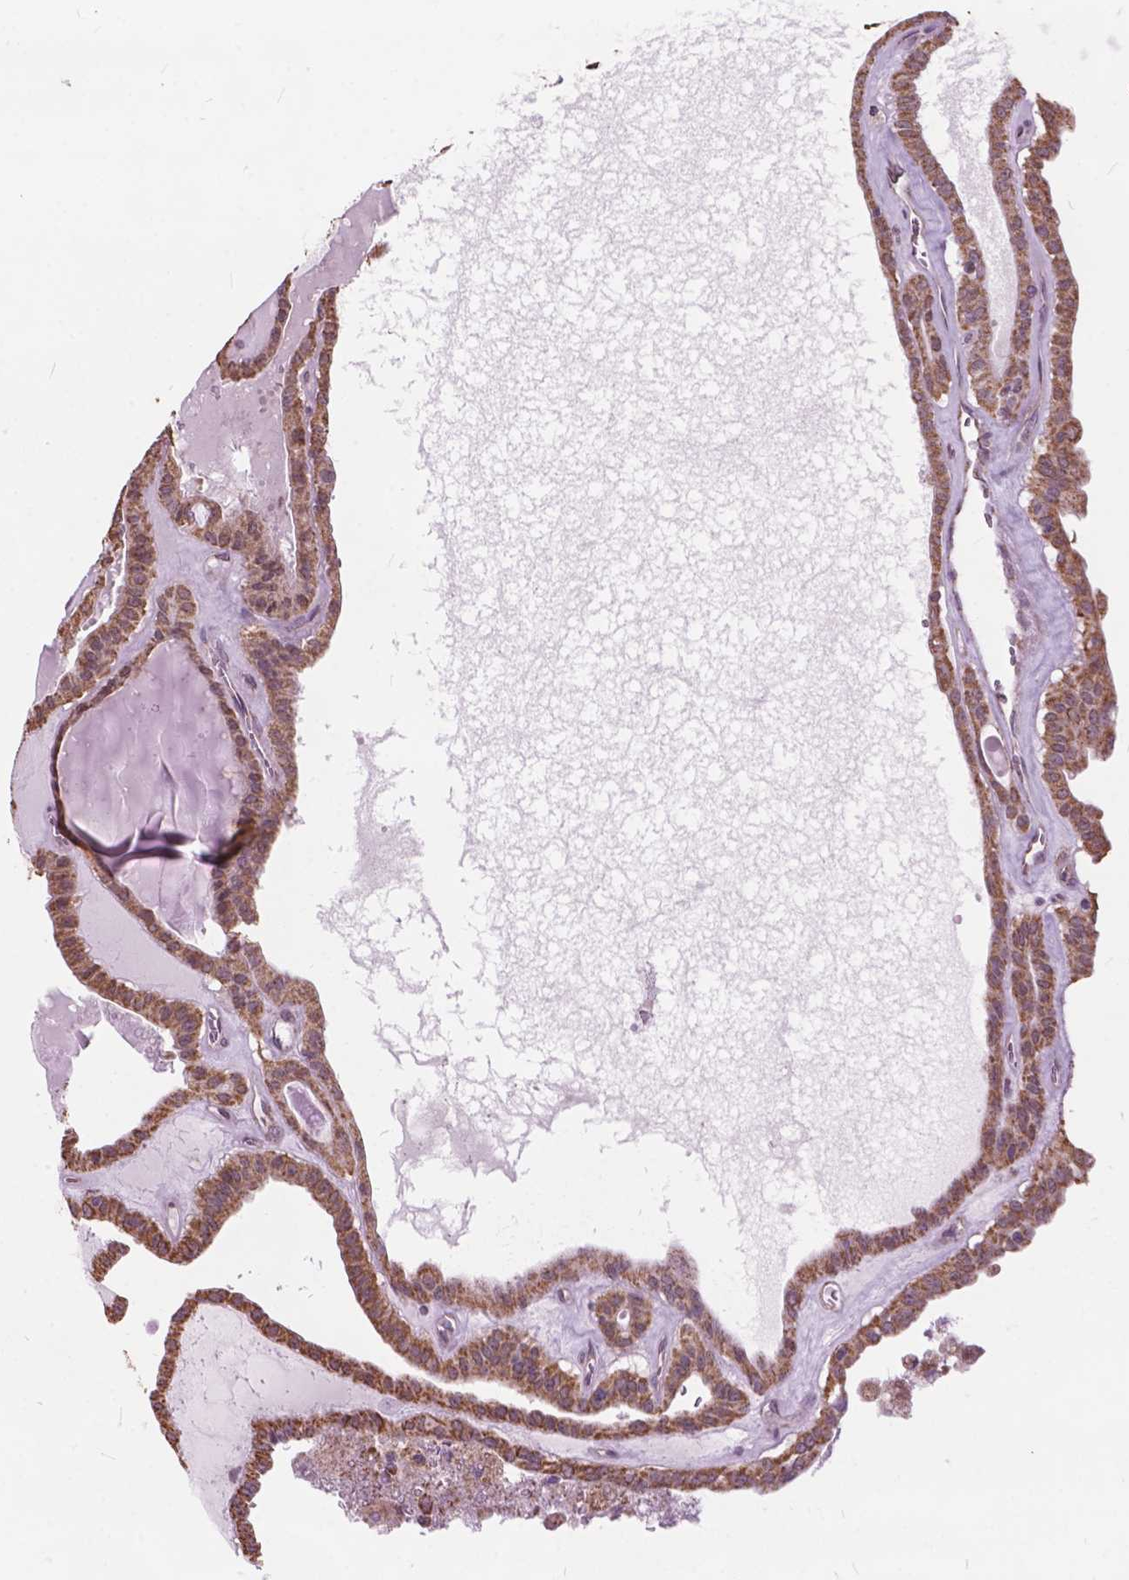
{"staining": {"intensity": "moderate", "quantity": ">75%", "location": "cytoplasmic/membranous"}, "tissue": "thyroid cancer", "cell_type": "Tumor cells", "image_type": "cancer", "snomed": [{"axis": "morphology", "description": "Papillary adenocarcinoma, NOS"}, {"axis": "topography", "description": "Thyroid gland"}], "caption": "A medium amount of moderate cytoplasmic/membranous positivity is present in about >75% of tumor cells in thyroid papillary adenocarcinoma tissue. (brown staining indicates protein expression, while blue staining denotes nuclei).", "gene": "SCOC", "patient": {"sex": "male", "age": 52}}